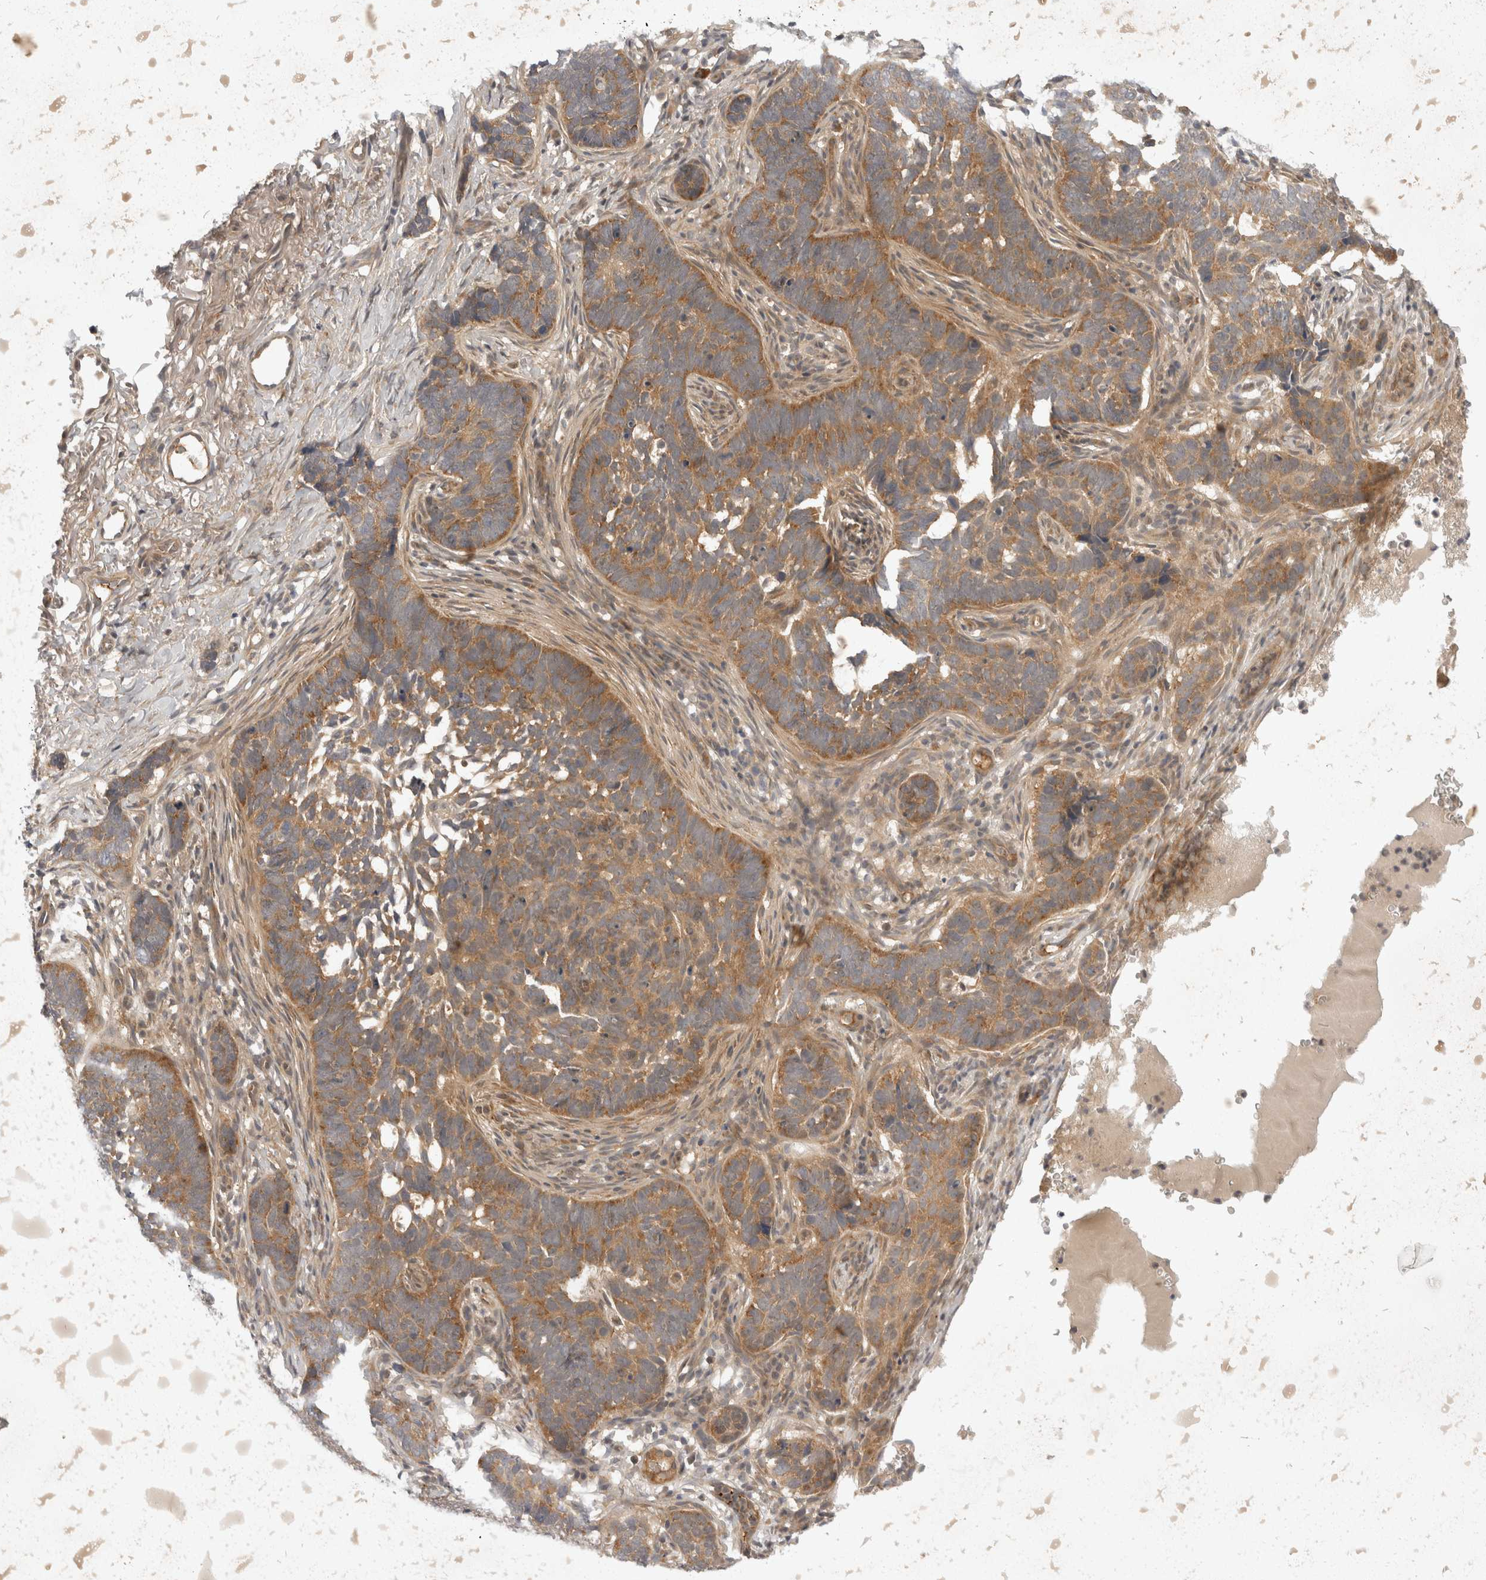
{"staining": {"intensity": "moderate", "quantity": ">75%", "location": "cytoplasmic/membranous"}, "tissue": "skin cancer", "cell_type": "Tumor cells", "image_type": "cancer", "snomed": [{"axis": "morphology", "description": "Normal tissue, NOS"}, {"axis": "morphology", "description": "Basal cell carcinoma"}, {"axis": "topography", "description": "Skin"}], "caption": "Human skin basal cell carcinoma stained with a protein marker exhibits moderate staining in tumor cells.", "gene": "EIF4G3", "patient": {"sex": "male", "age": 77}}